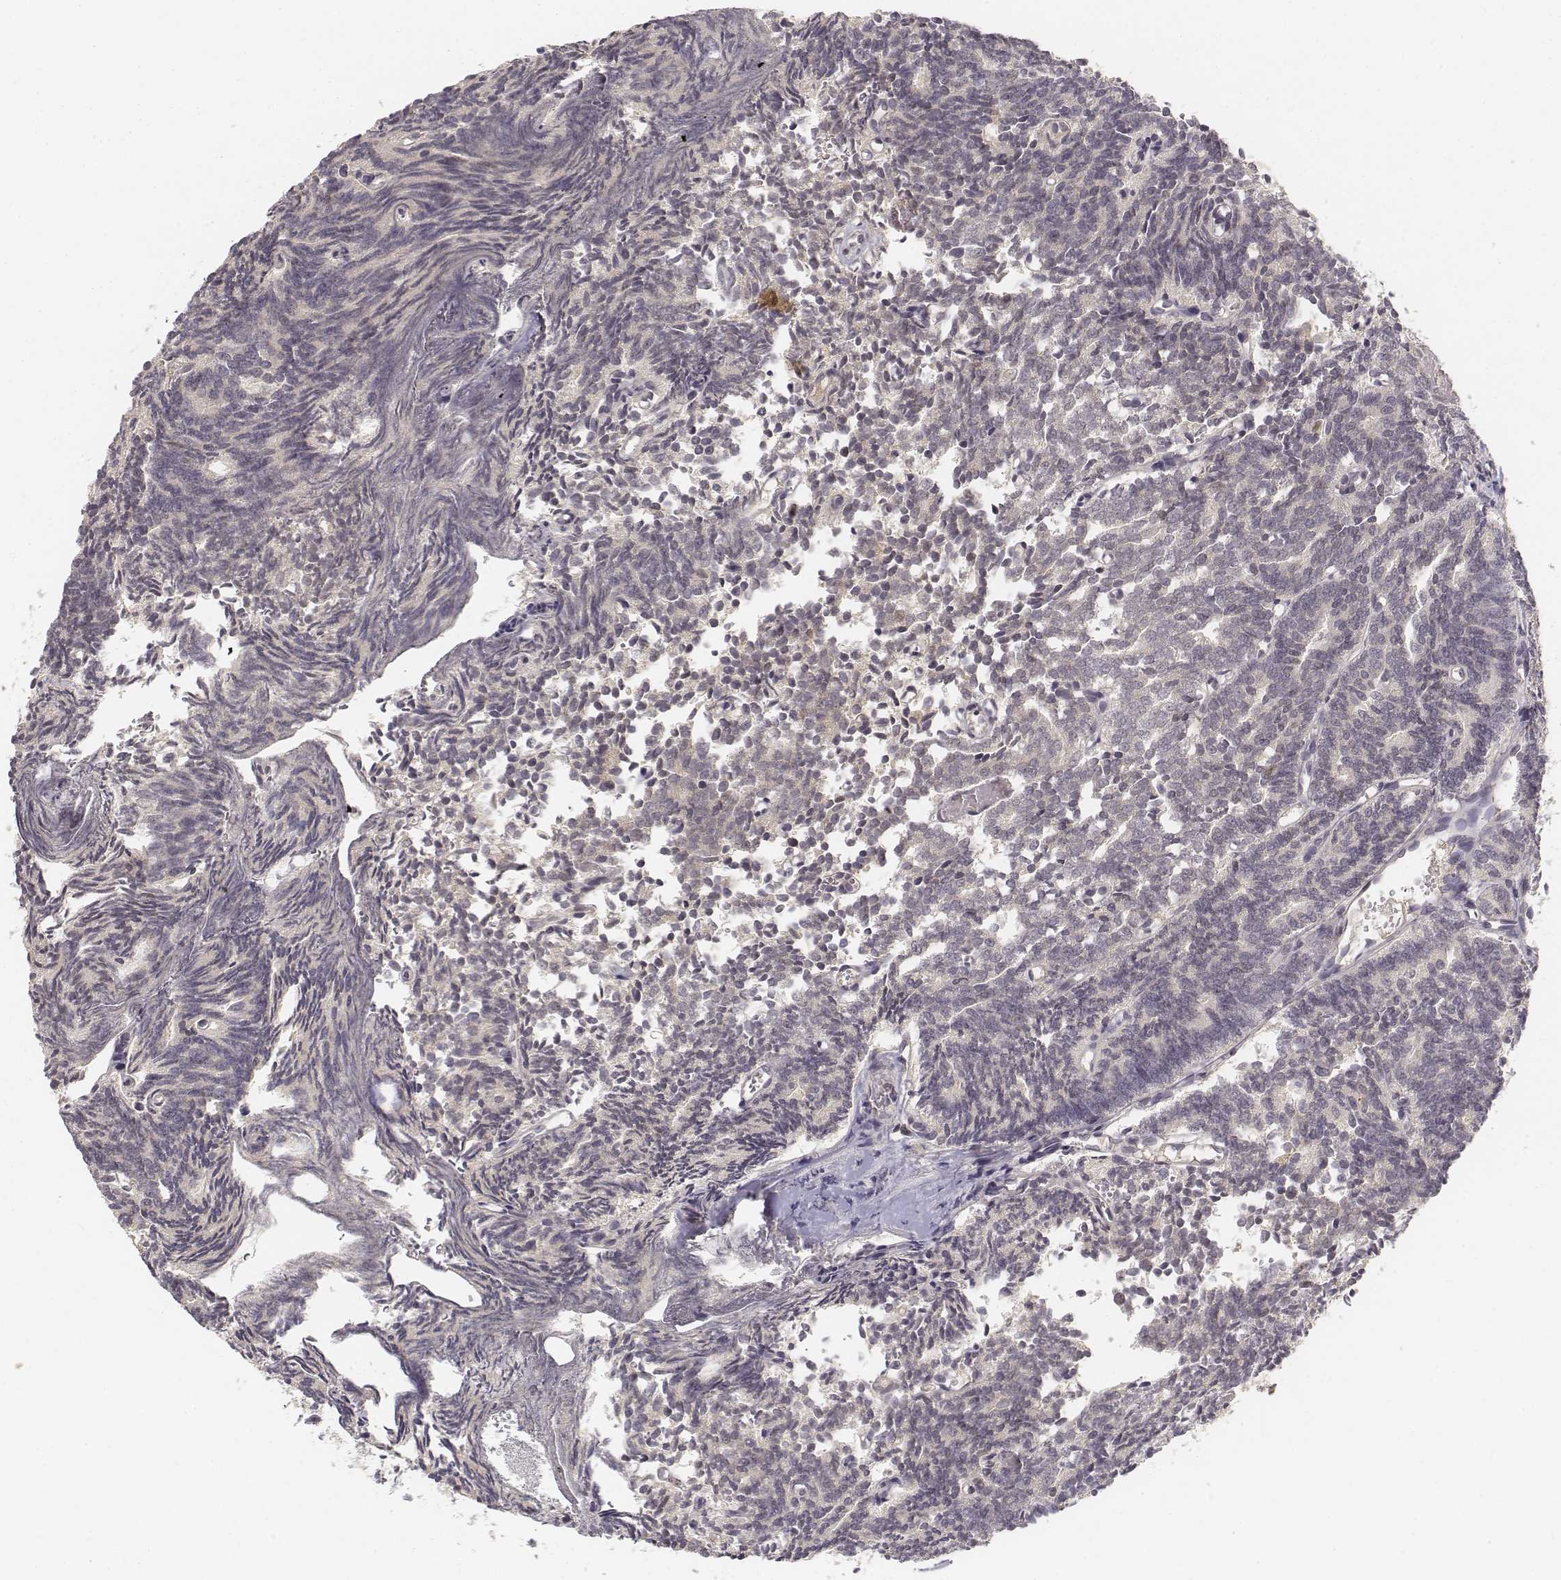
{"staining": {"intensity": "negative", "quantity": "none", "location": "none"}, "tissue": "prostate cancer", "cell_type": "Tumor cells", "image_type": "cancer", "snomed": [{"axis": "morphology", "description": "Adenocarcinoma, High grade"}, {"axis": "topography", "description": "Prostate"}], "caption": "Immunohistochemical staining of human prostate cancer (adenocarcinoma (high-grade)) exhibits no significant positivity in tumor cells.", "gene": "FANCD2", "patient": {"sex": "male", "age": 53}}